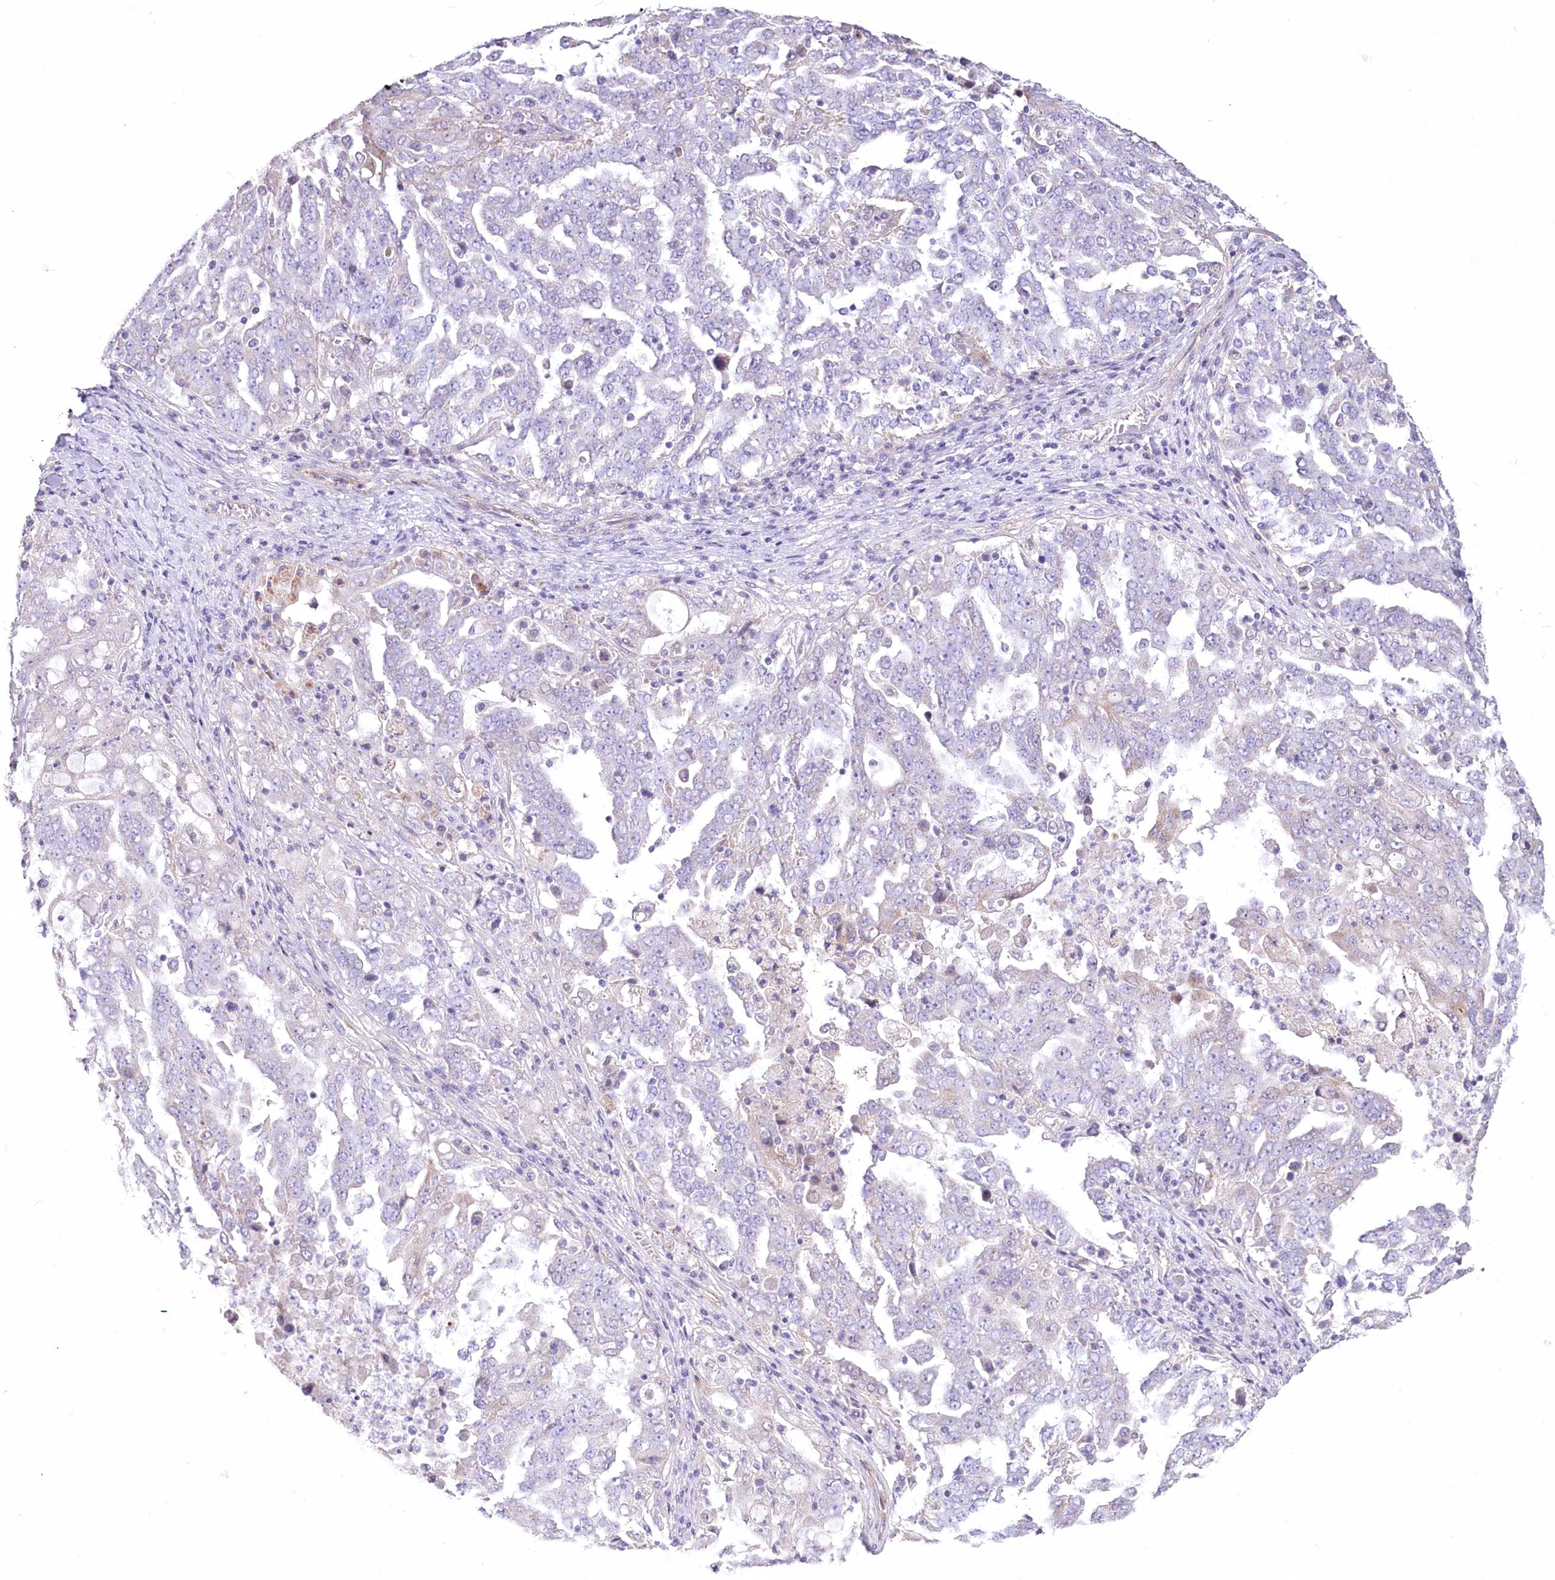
{"staining": {"intensity": "negative", "quantity": "none", "location": "none"}, "tissue": "ovarian cancer", "cell_type": "Tumor cells", "image_type": "cancer", "snomed": [{"axis": "morphology", "description": "Carcinoma, endometroid"}, {"axis": "topography", "description": "Ovary"}], "caption": "Immunohistochemistry (IHC) image of human ovarian endometroid carcinoma stained for a protein (brown), which exhibits no staining in tumor cells.", "gene": "ANGPTL3", "patient": {"sex": "female", "age": 62}}